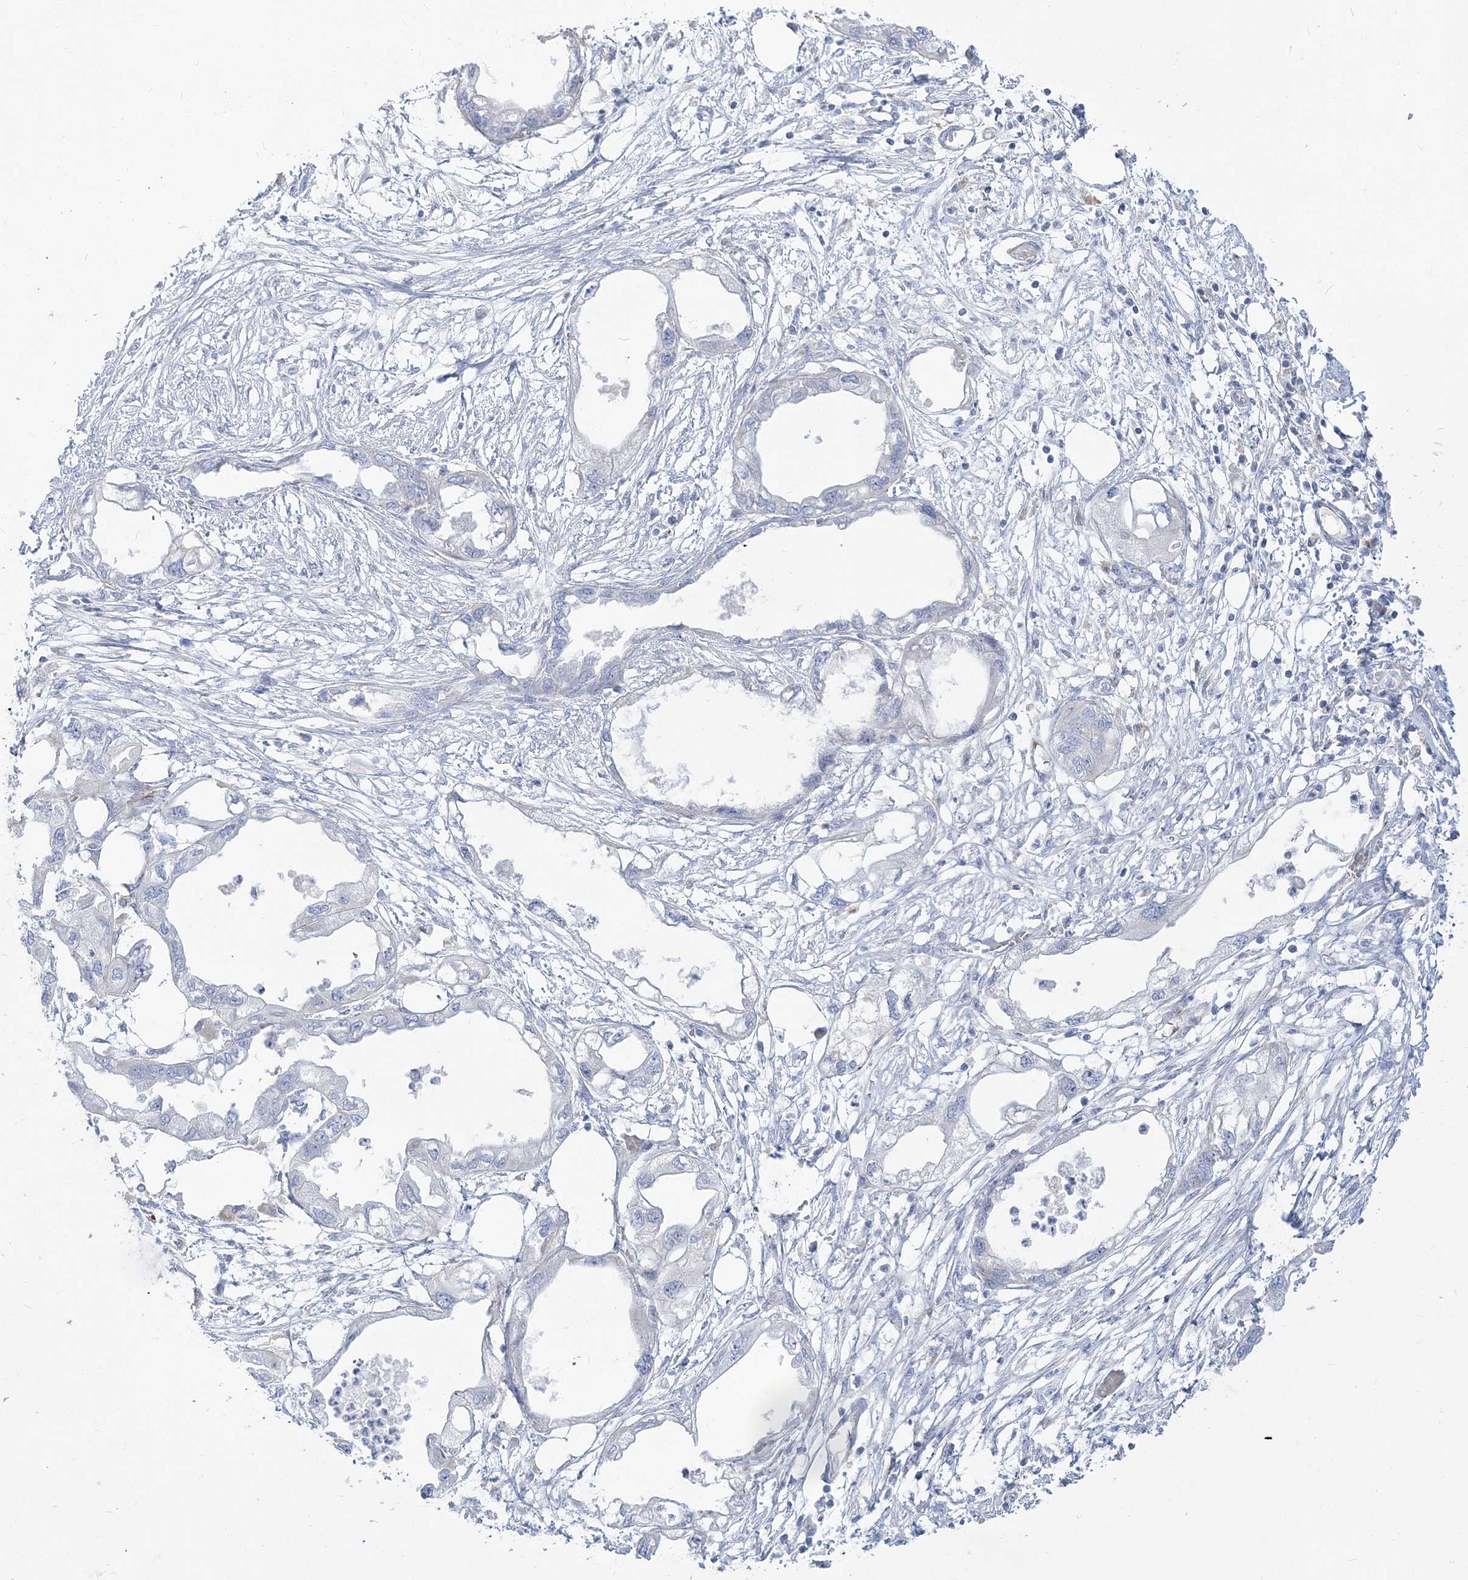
{"staining": {"intensity": "negative", "quantity": "none", "location": "none"}, "tissue": "endometrial cancer", "cell_type": "Tumor cells", "image_type": "cancer", "snomed": [{"axis": "morphology", "description": "Adenocarcinoma, NOS"}, {"axis": "morphology", "description": "Adenocarcinoma, metastatic, NOS"}, {"axis": "topography", "description": "Adipose tissue"}, {"axis": "topography", "description": "Endometrium"}], "caption": "Tumor cells show no significant protein expression in endometrial cancer.", "gene": "GPAT2", "patient": {"sex": "female", "age": 67}}